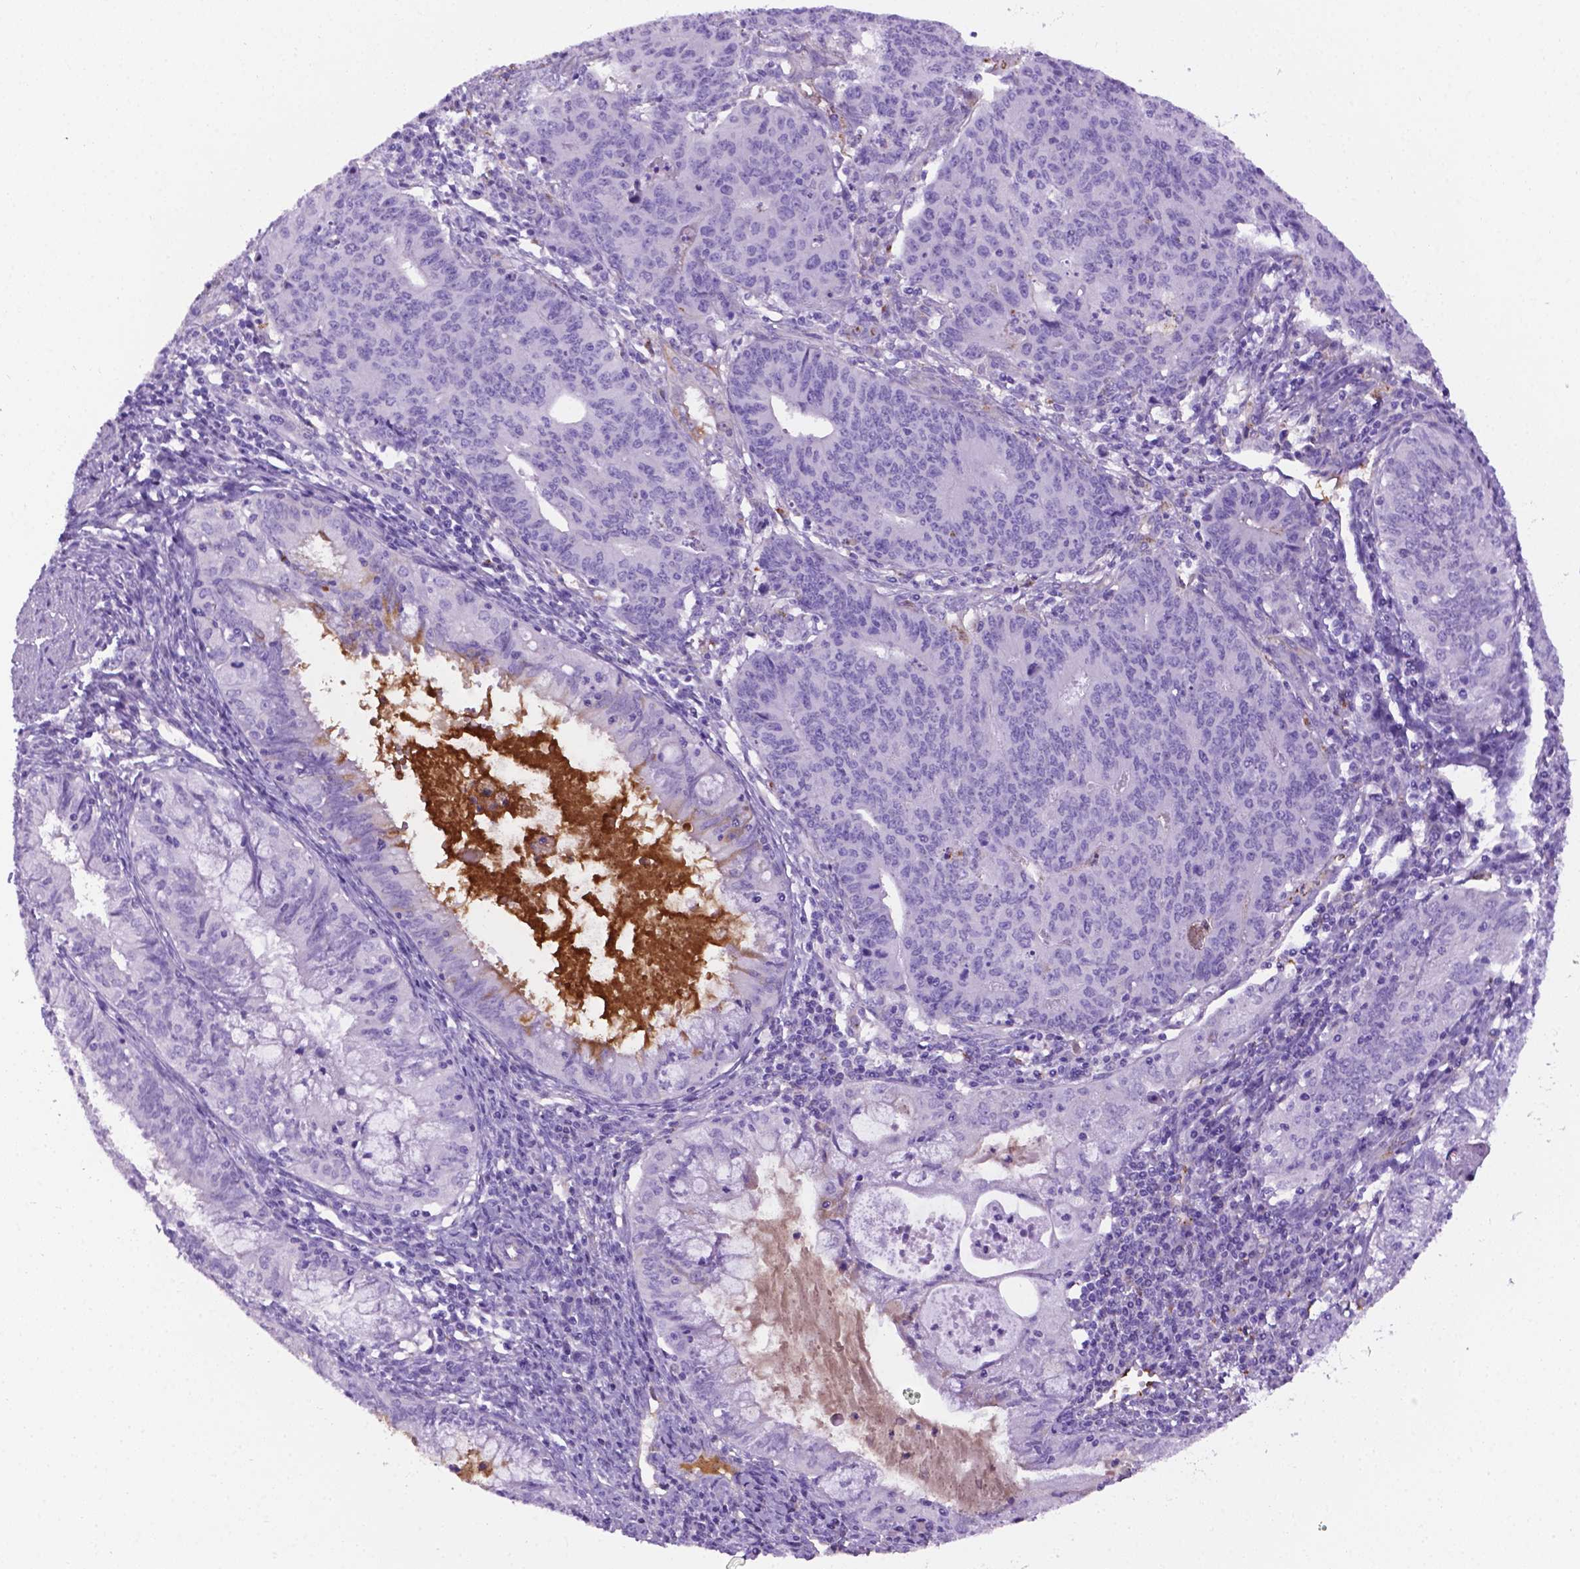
{"staining": {"intensity": "negative", "quantity": "none", "location": "none"}, "tissue": "endometrial cancer", "cell_type": "Tumor cells", "image_type": "cancer", "snomed": [{"axis": "morphology", "description": "Adenocarcinoma, NOS"}, {"axis": "topography", "description": "Endometrium"}], "caption": "High power microscopy histopathology image of an immunohistochemistry image of endometrial cancer (adenocarcinoma), revealing no significant positivity in tumor cells.", "gene": "APOE", "patient": {"sex": "female", "age": 59}}